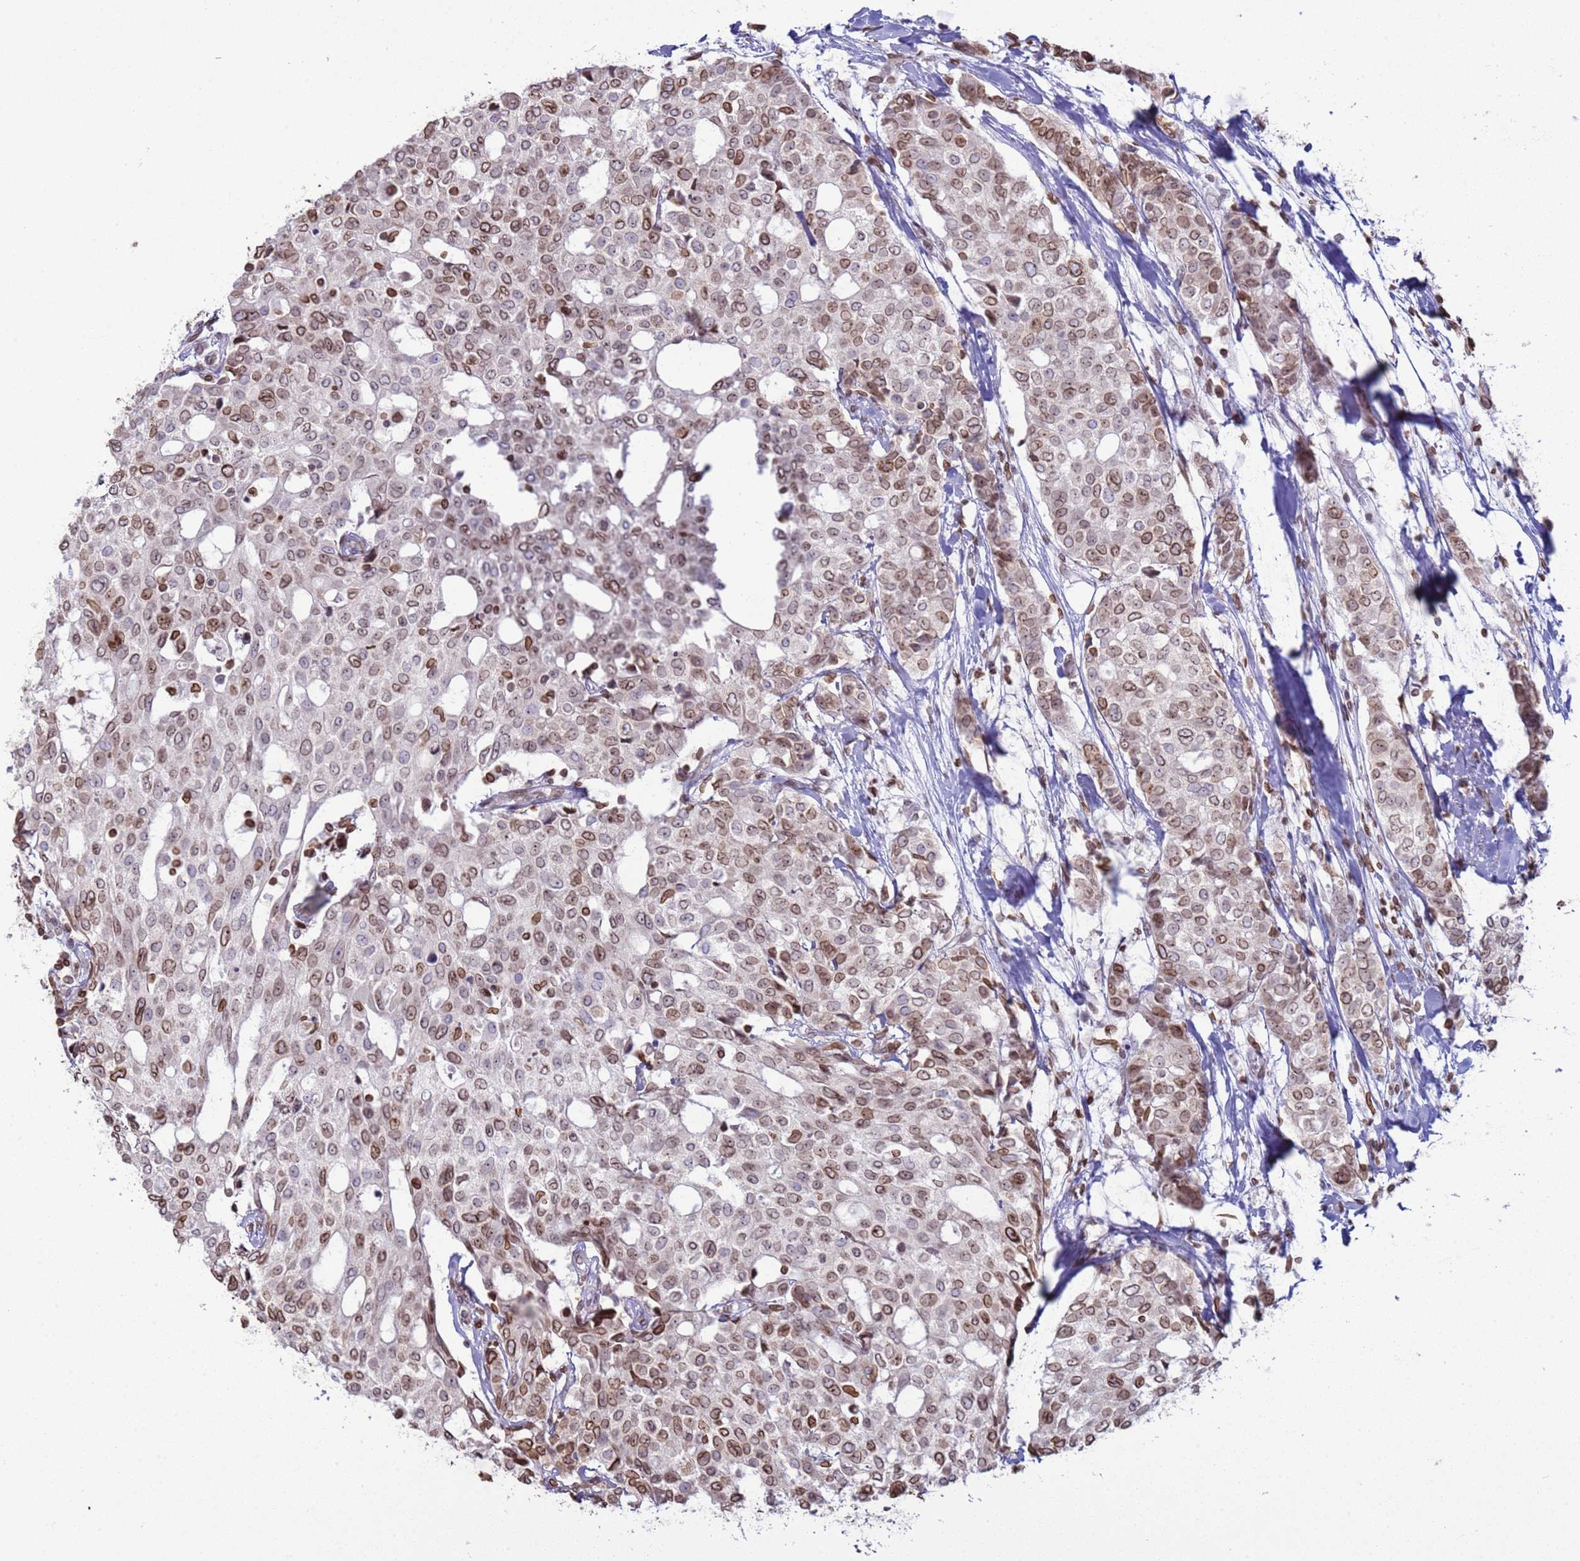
{"staining": {"intensity": "moderate", "quantity": ">75%", "location": "cytoplasmic/membranous,nuclear"}, "tissue": "breast cancer", "cell_type": "Tumor cells", "image_type": "cancer", "snomed": [{"axis": "morphology", "description": "Lobular carcinoma"}, {"axis": "topography", "description": "Breast"}], "caption": "DAB immunohistochemical staining of lobular carcinoma (breast) displays moderate cytoplasmic/membranous and nuclear protein expression in about >75% of tumor cells. The protein of interest is stained brown, and the nuclei are stained in blue (DAB IHC with brightfield microscopy, high magnification).", "gene": "DHX37", "patient": {"sex": "female", "age": 51}}